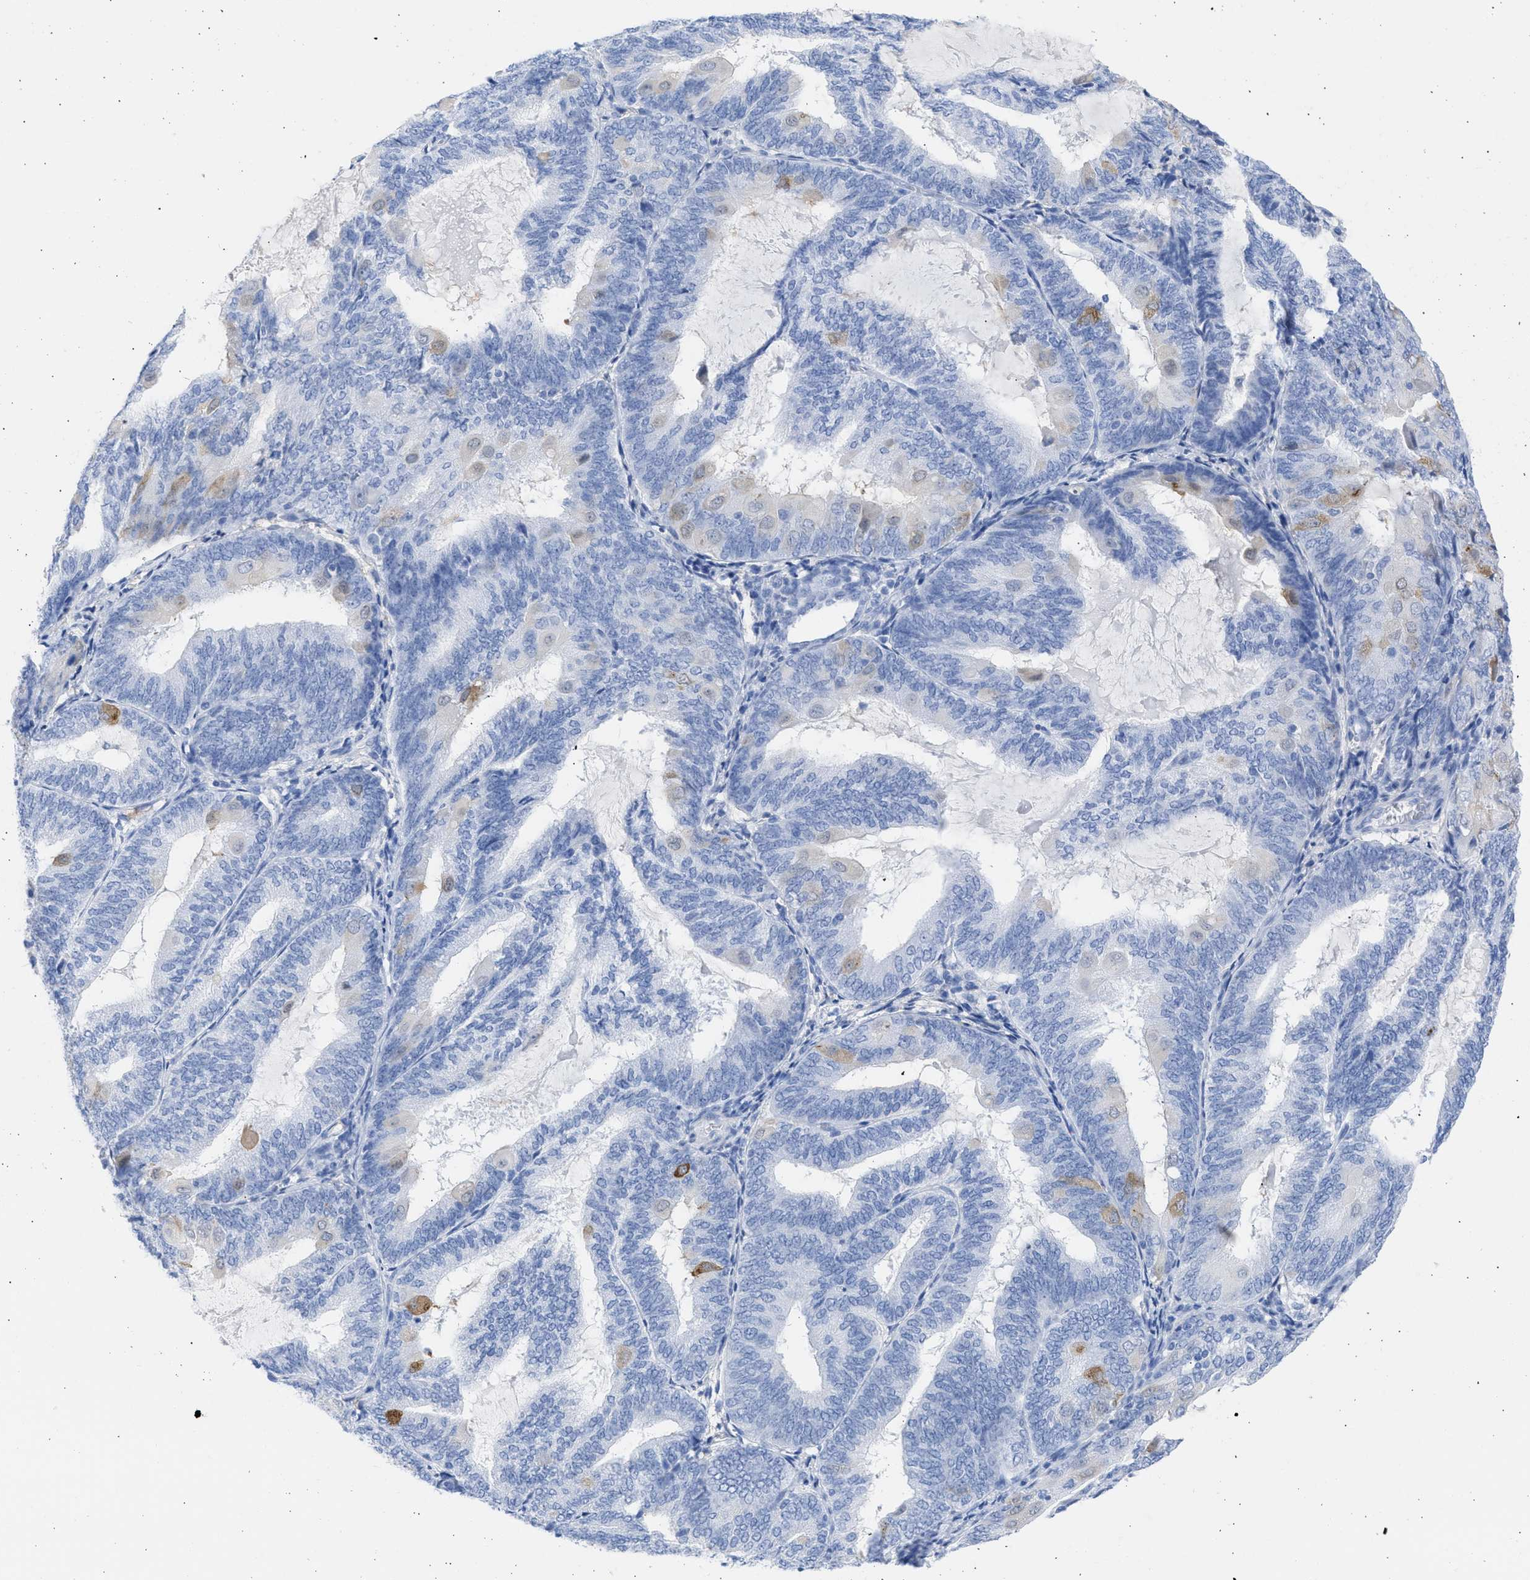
{"staining": {"intensity": "moderate", "quantity": "<25%", "location": "cytoplasmic/membranous"}, "tissue": "endometrial cancer", "cell_type": "Tumor cells", "image_type": "cancer", "snomed": [{"axis": "morphology", "description": "Adenocarcinoma, NOS"}, {"axis": "topography", "description": "Endometrium"}], "caption": "A low amount of moderate cytoplasmic/membranous staining is identified in about <25% of tumor cells in adenocarcinoma (endometrial) tissue. The protein of interest is stained brown, and the nuclei are stained in blue (DAB (3,3'-diaminobenzidine) IHC with brightfield microscopy, high magnification).", "gene": "RSPH1", "patient": {"sex": "female", "age": 81}}